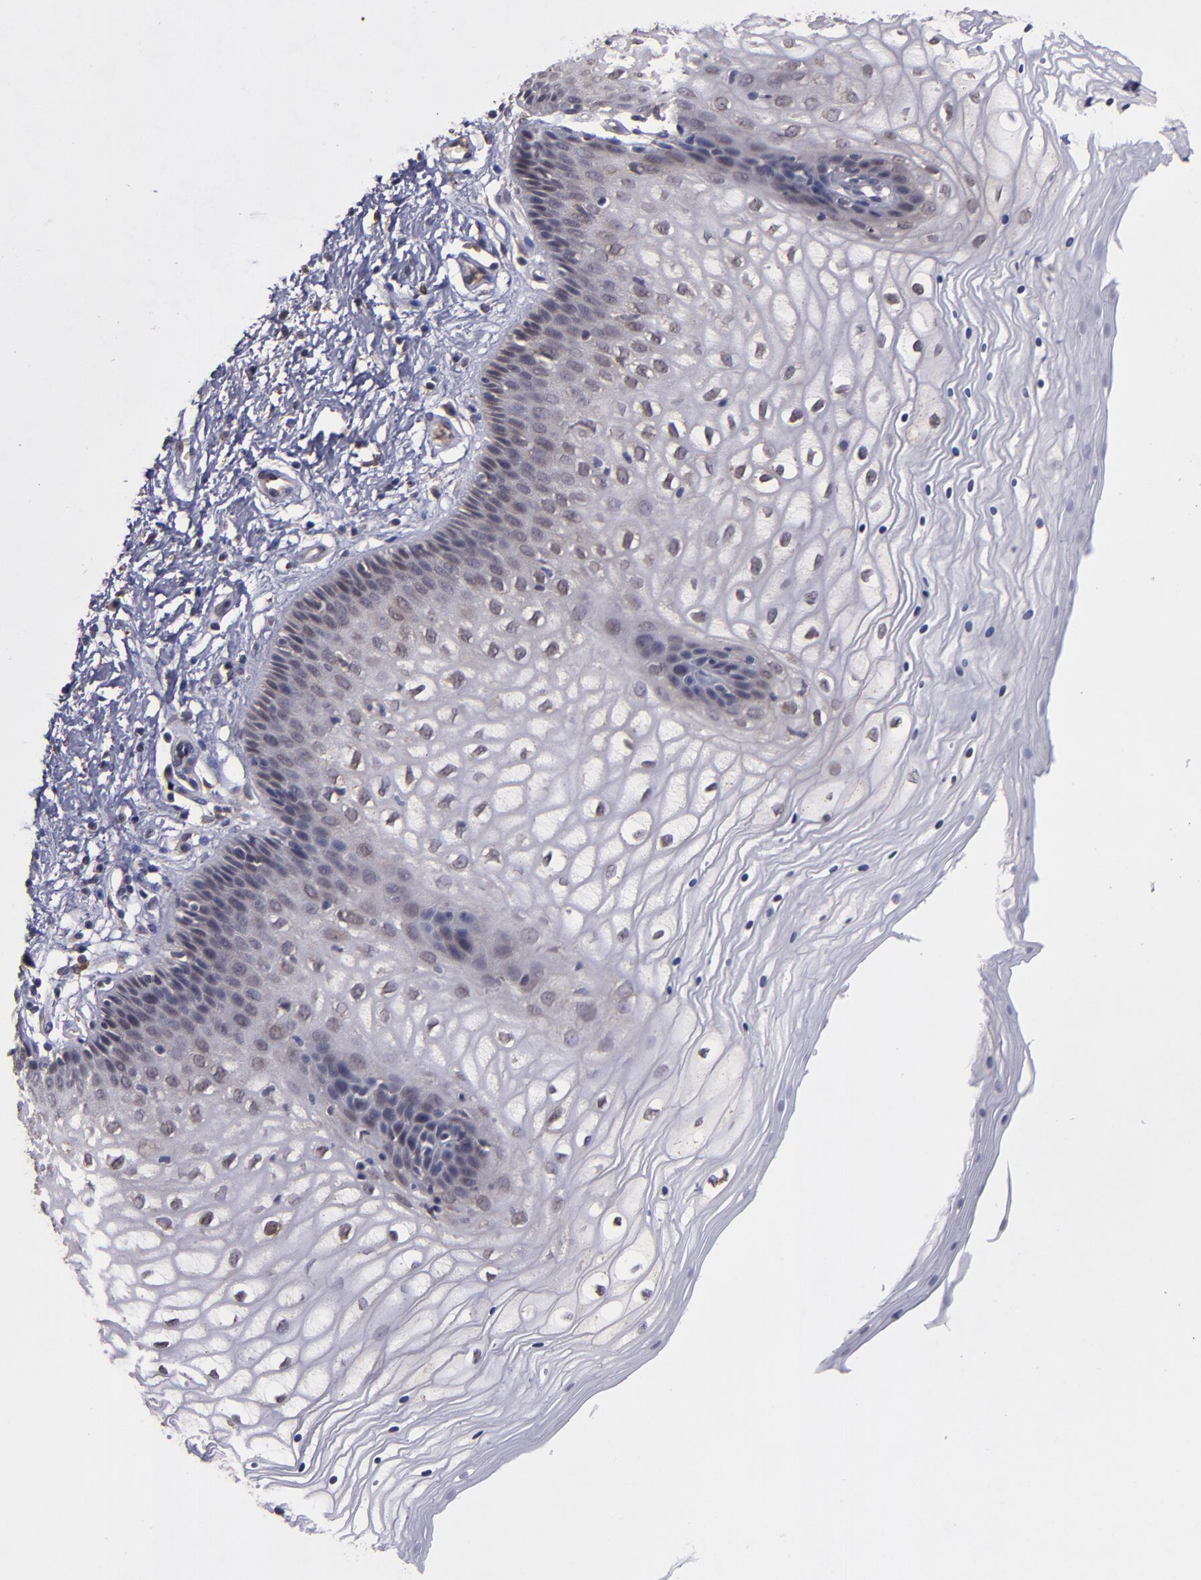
{"staining": {"intensity": "weak", "quantity": "<25%", "location": "cytoplasmic/membranous"}, "tissue": "vagina", "cell_type": "Squamous epithelial cells", "image_type": "normal", "snomed": [{"axis": "morphology", "description": "Normal tissue, NOS"}, {"axis": "topography", "description": "Vagina"}], "caption": "A histopathology image of human vagina is negative for staining in squamous epithelial cells. (DAB immunohistochemistry (IHC) with hematoxylin counter stain).", "gene": "SIPA1L1", "patient": {"sex": "female", "age": 34}}